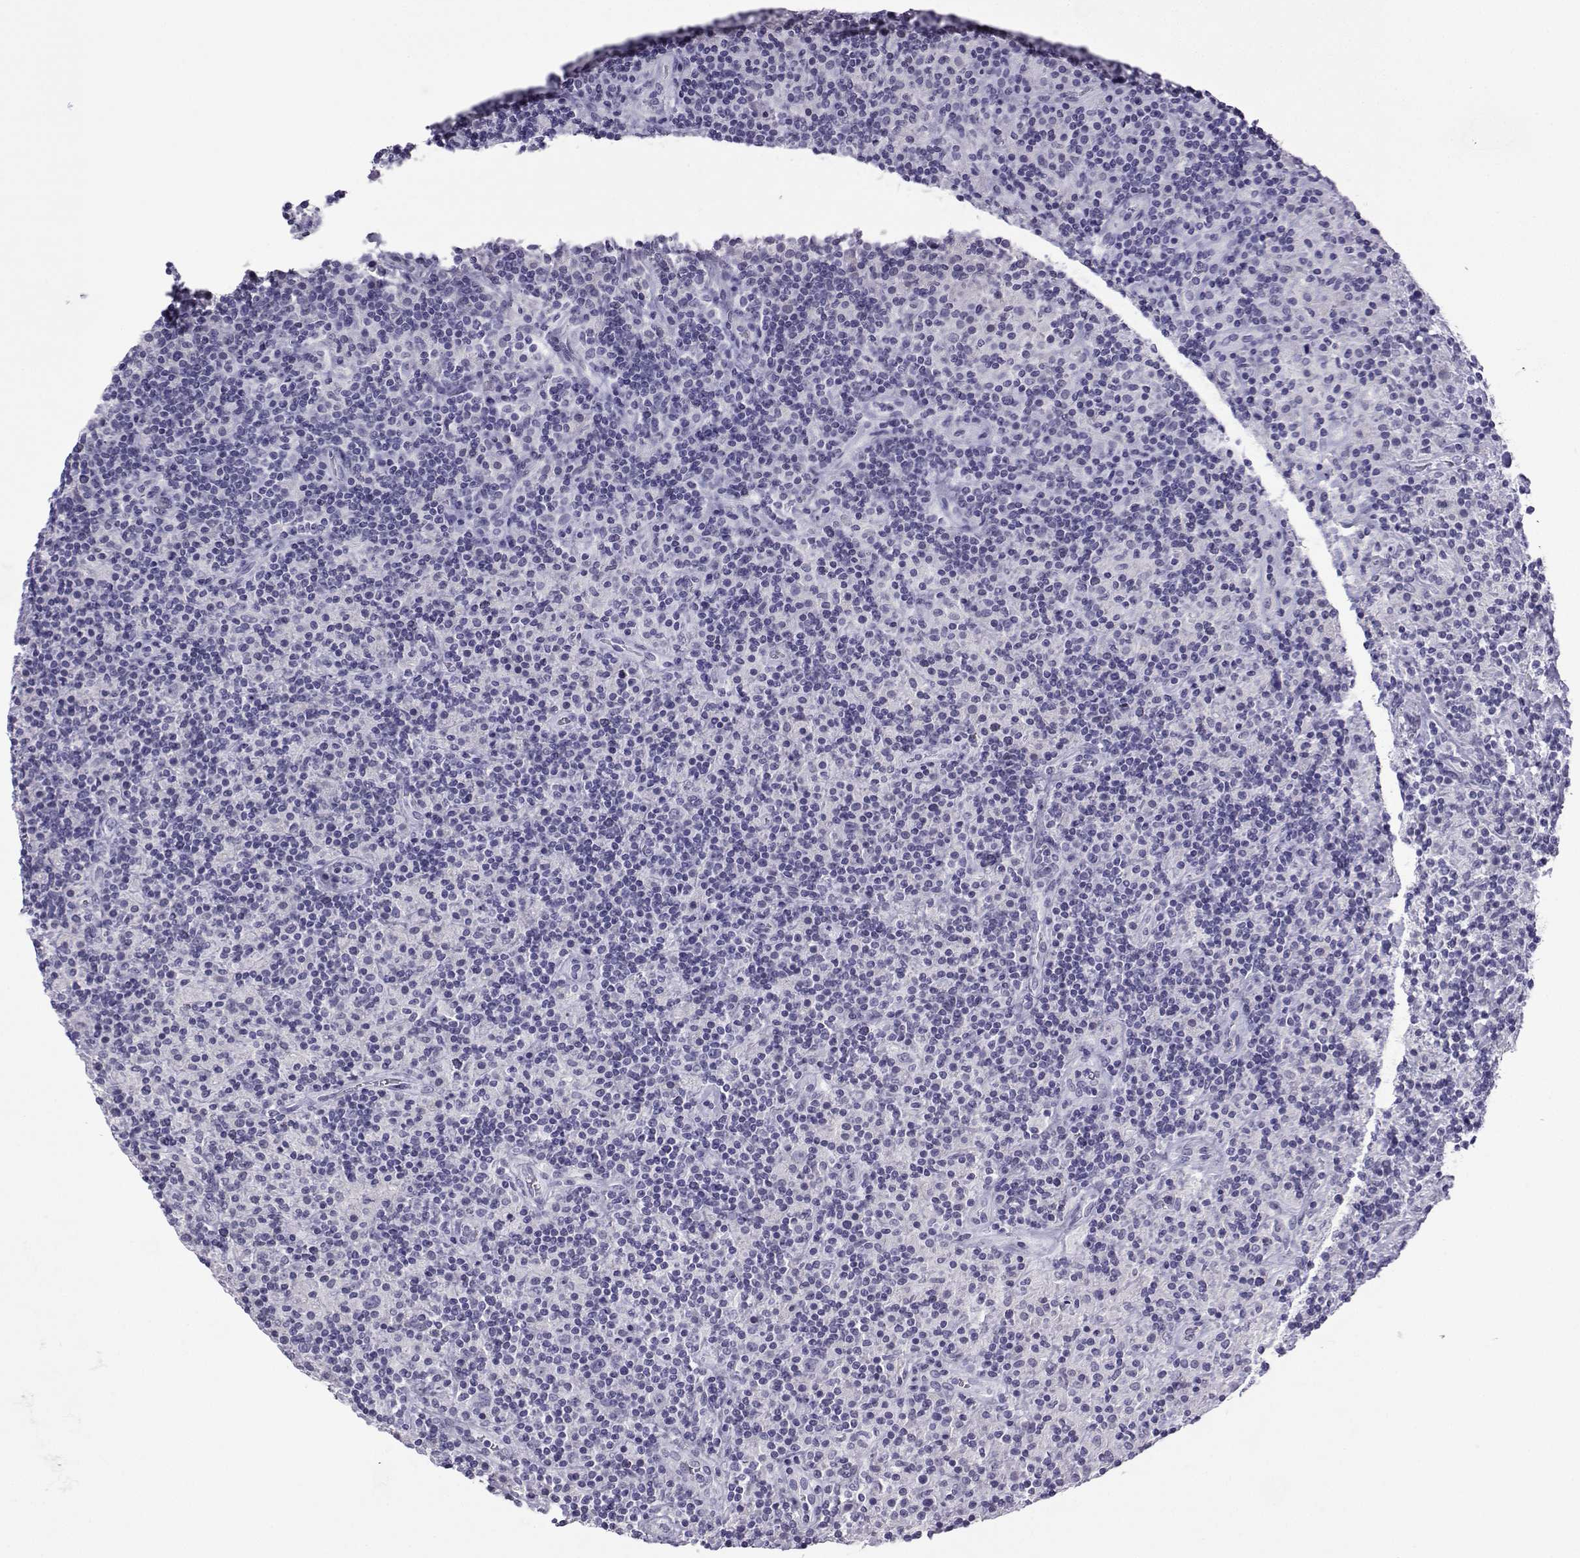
{"staining": {"intensity": "negative", "quantity": "none", "location": "none"}, "tissue": "lymphoma", "cell_type": "Tumor cells", "image_type": "cancer", "snomed": [{"axis": "morphology", "description": "Hodgkin's disease, NOS"}, {"axis": "topography", "description": "Lymph node"}], "caption": "Immunohistochemistry of human Hodgkin's disease shows no staining in tumor cells.", "gene": "KIF17", "patient": {"sex": "male", "age": 70}}